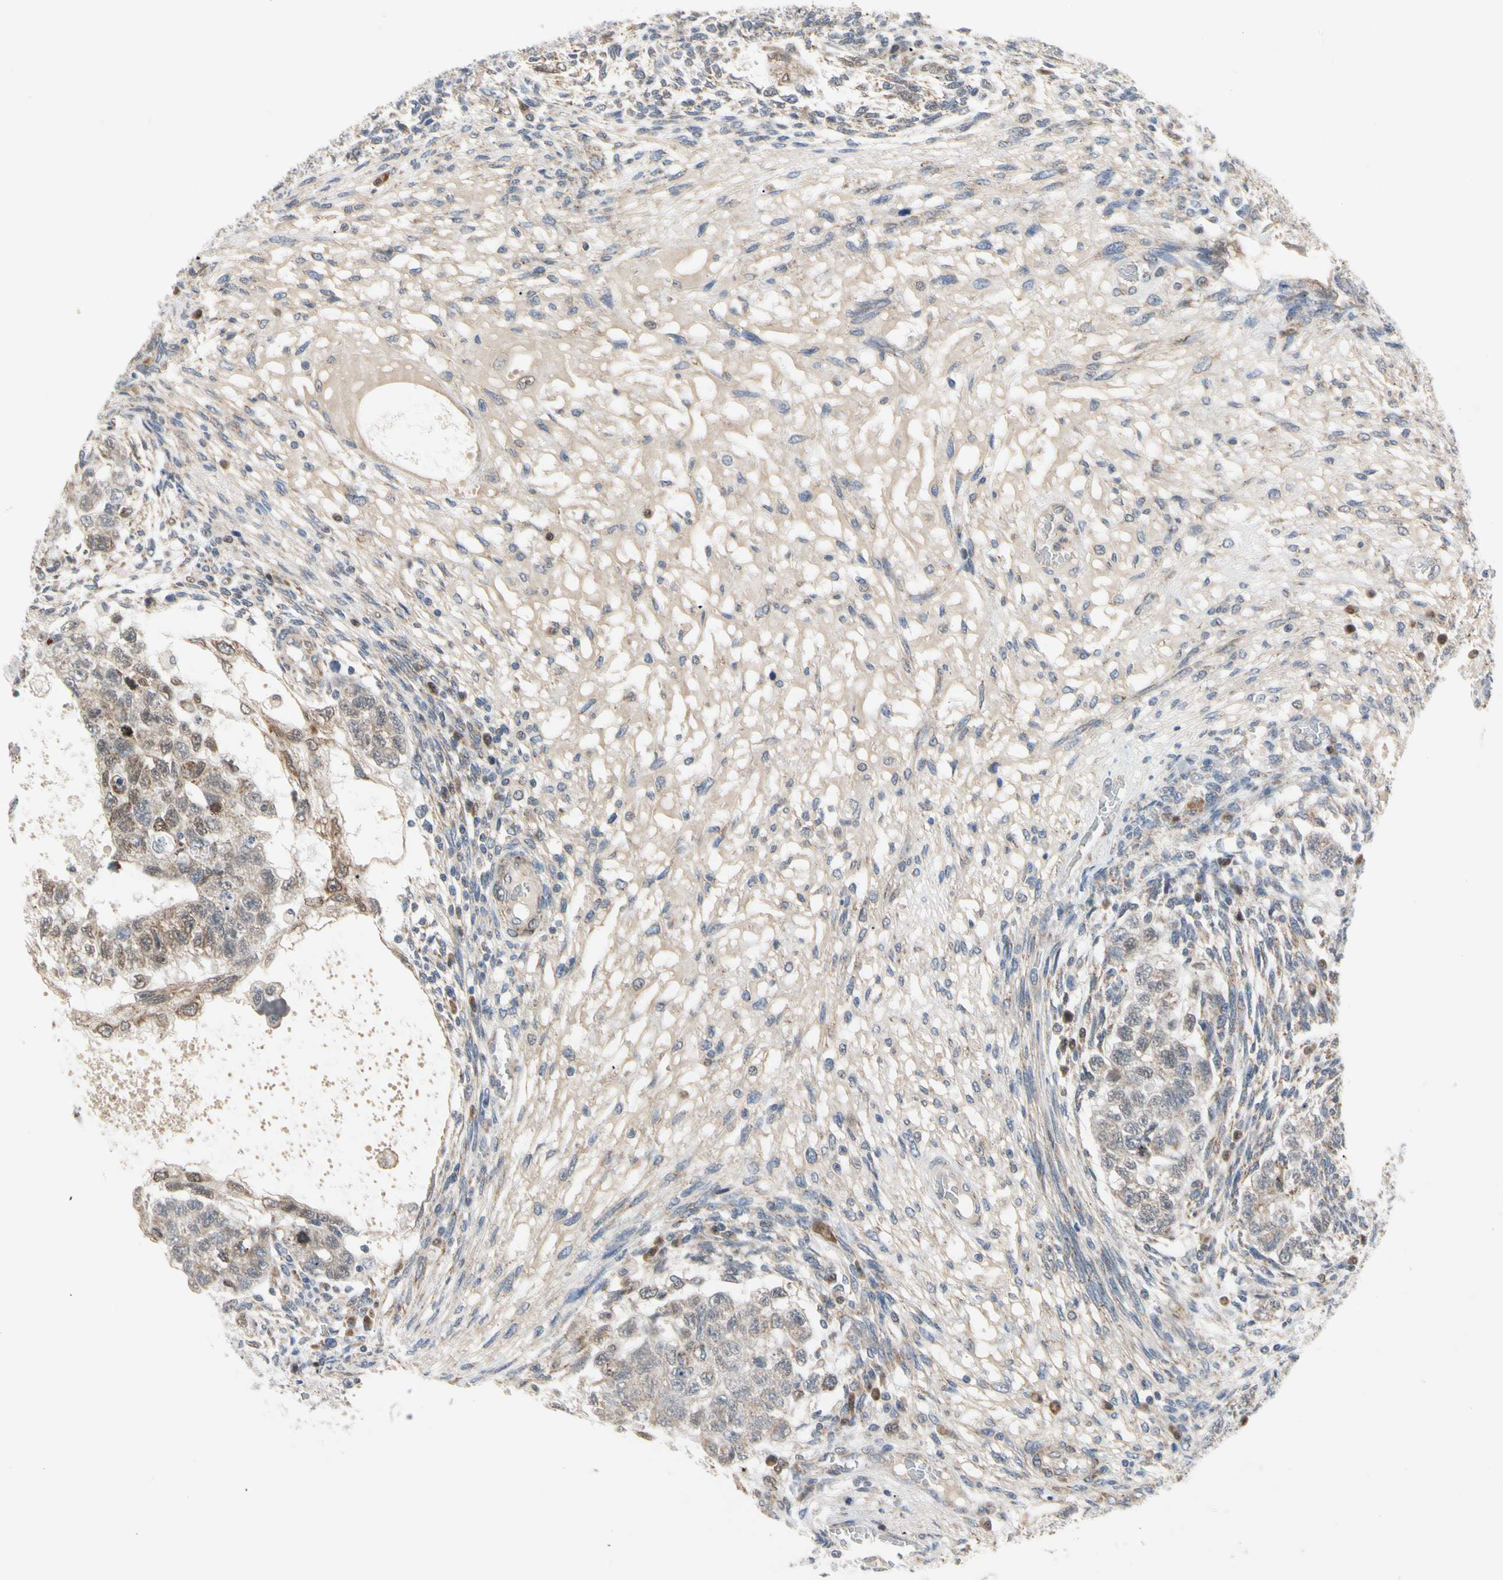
{"staining": {"intensity": "weak", "quantity": ">75%", "location": "cytoplasmic/membranous,nuclear"}, "tissue": "testis cancer", "cell_type": "Tumor cells", "image_type": "cancer", "snomed": [{"axis": "morphology", "description": "Normal tissue, NOS"}, {"axis": "morphology", "description": "Carcinoma, Embryonal, NOS"}, {"axis": "topography", "description": "Testis"}], "caption": "Immunohistochemistry photomicrograph of testis cancer stained for a protein (brown), which reveals low levels of weak cytoplasmic/membranous and nuclear positivity in about >75% of tumor cells.", "gene": "MARK1", "patient": {"sex": "male", "age": 36}}